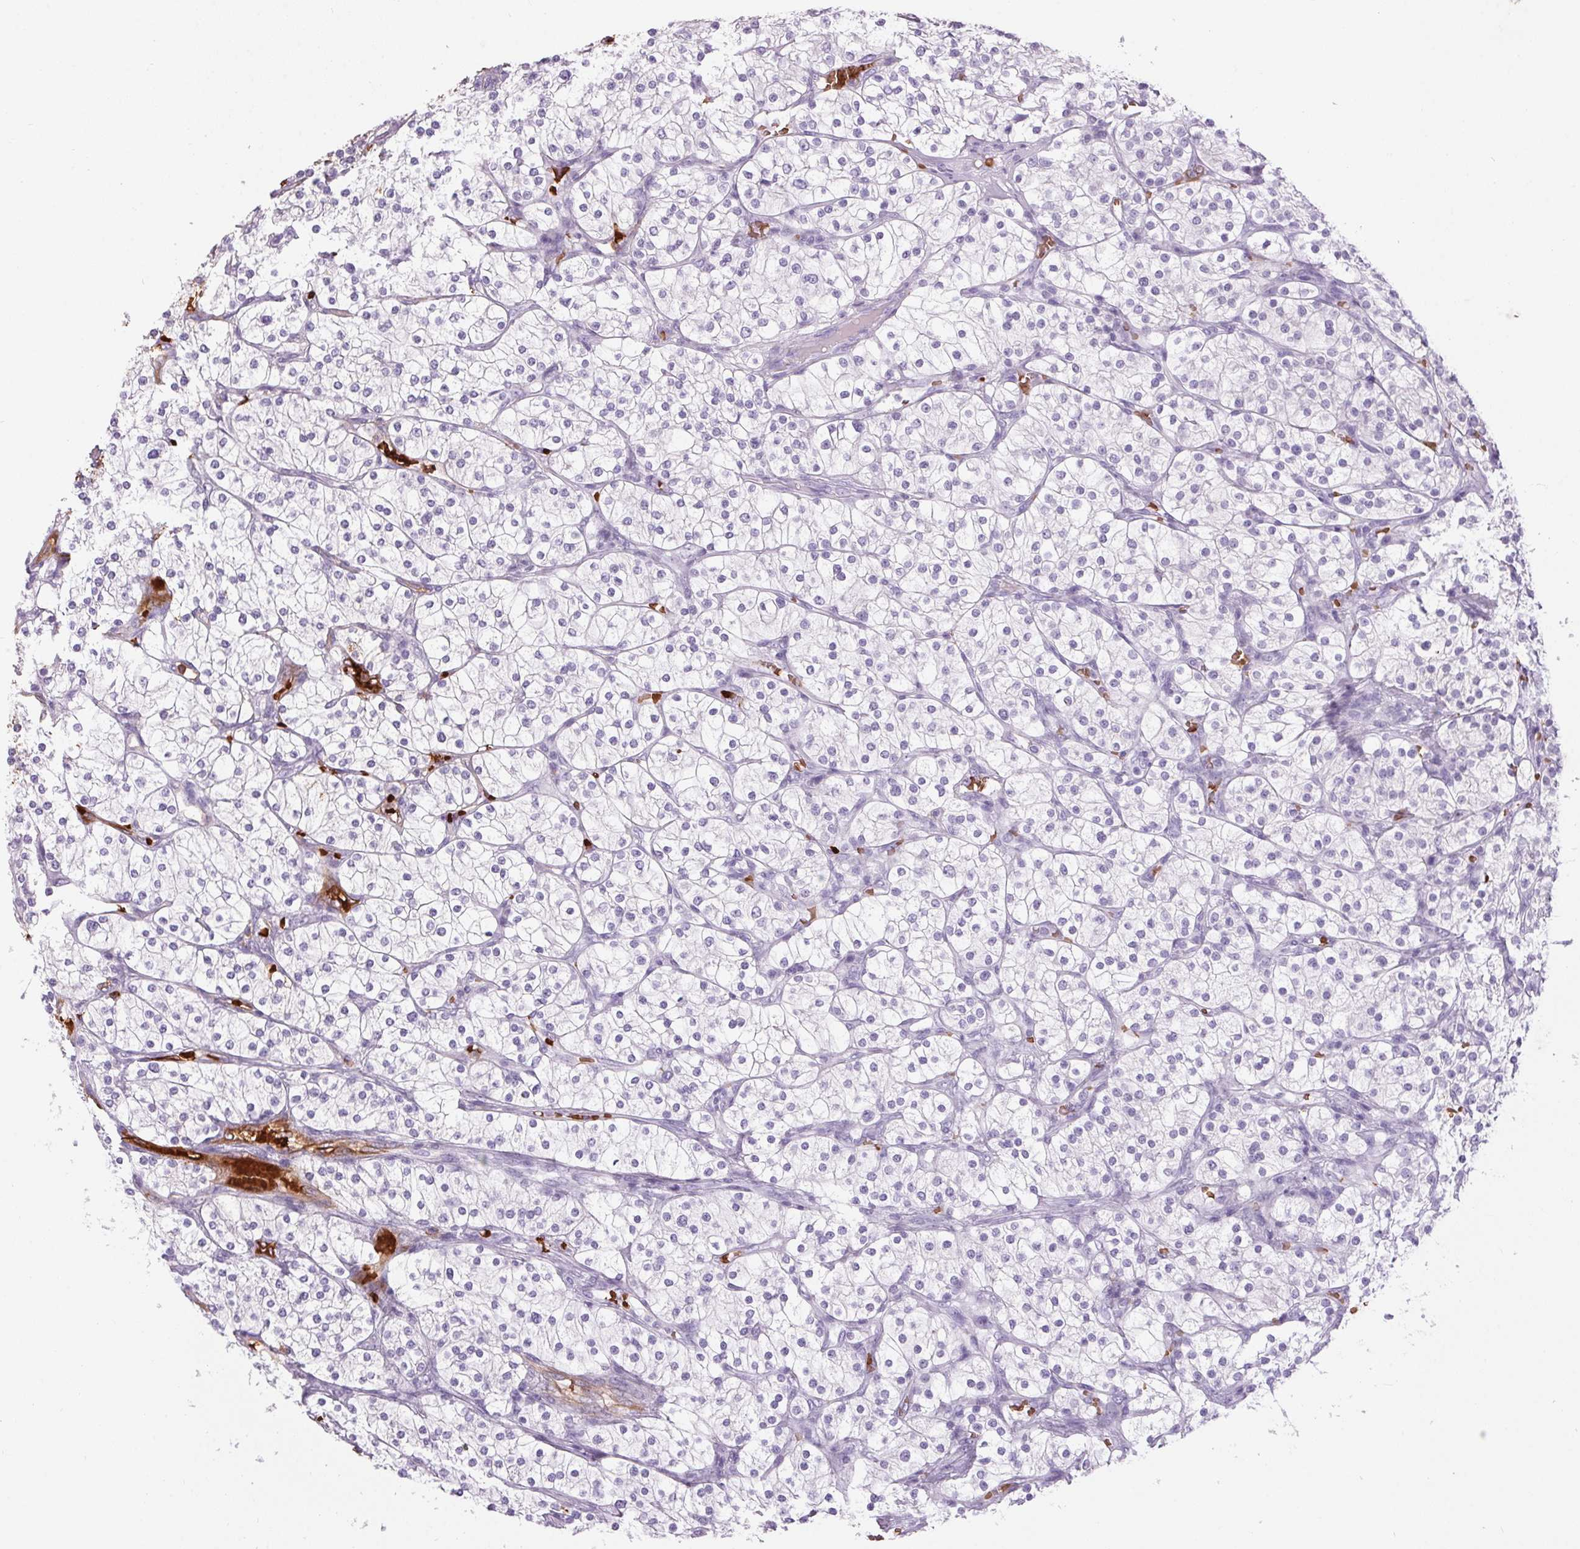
{"staining": {"intensity": "negative", "quantity": "none", "location": "none"}, "tissue": "renal cancer", "cell_type": "Tumor cells", "image_type": "cancer", "snomed": [{"axis": "morphology", "description": "Adenocarcinoma, NOS"}, {"axis": "topography", "description": "Kidney"}], "caption": "Tumor cells are negative for brown protein staining in adenocarcinoma (renal).", "gene": "HBQ1", "patient": {"sex": "male", "age": 80}}